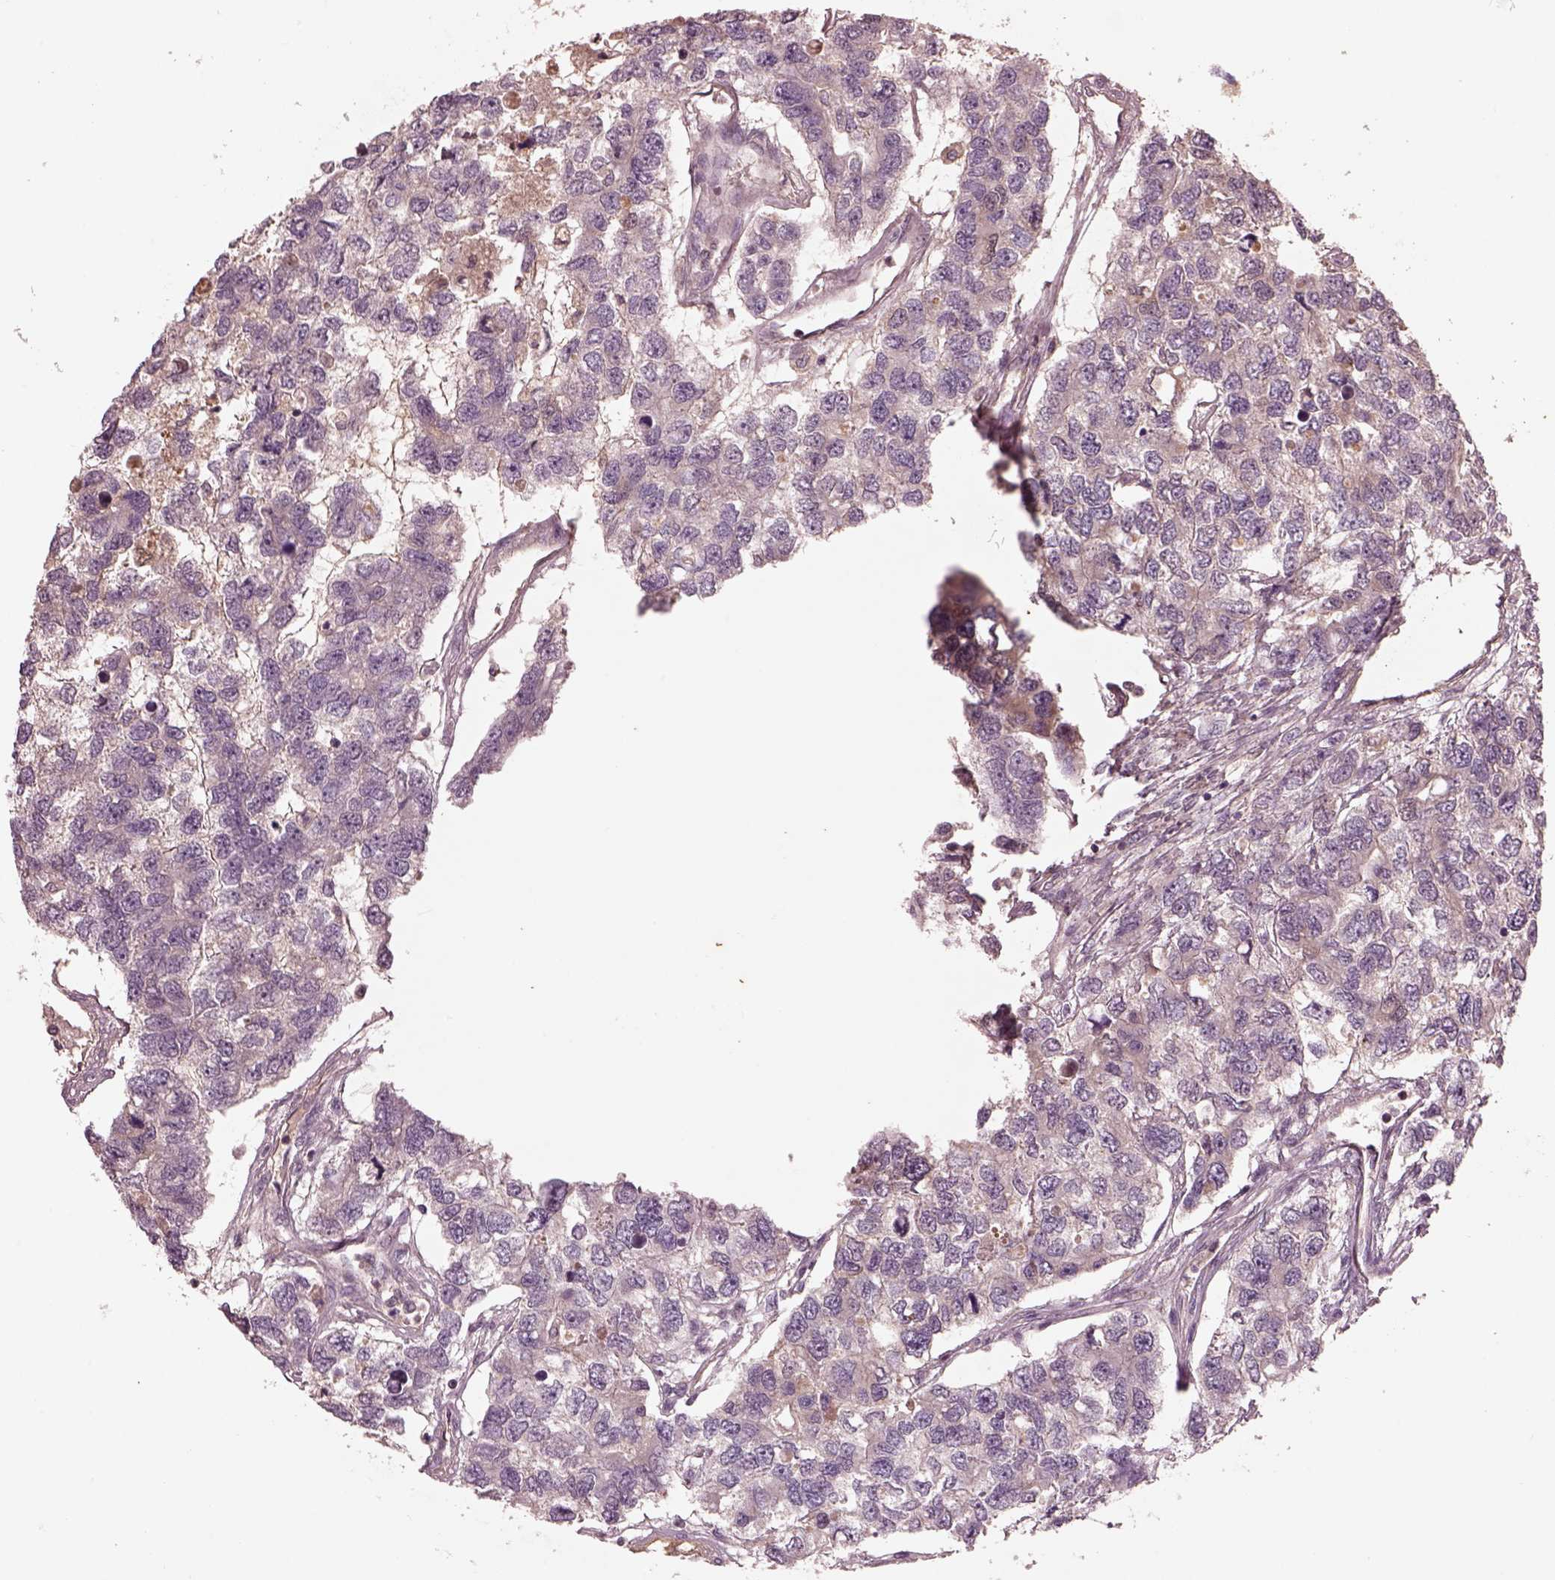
{"staining": {"intensity": "negative", "quantity": "none", "location": "none"}, "tissue": "testis cancer", "cell_type": "Tumor cells", "image_type": "cancer", "snomed": [{"axis": "morphology", "description": "Seminoma, NOS"}, {"axis": "topography", "description": "Testis"}], "caption": "IHC of human testis cancer exhibits no staining in tumor cells.", "gene": "PTX4", "patient": {"sex": "male", "age": 52}}